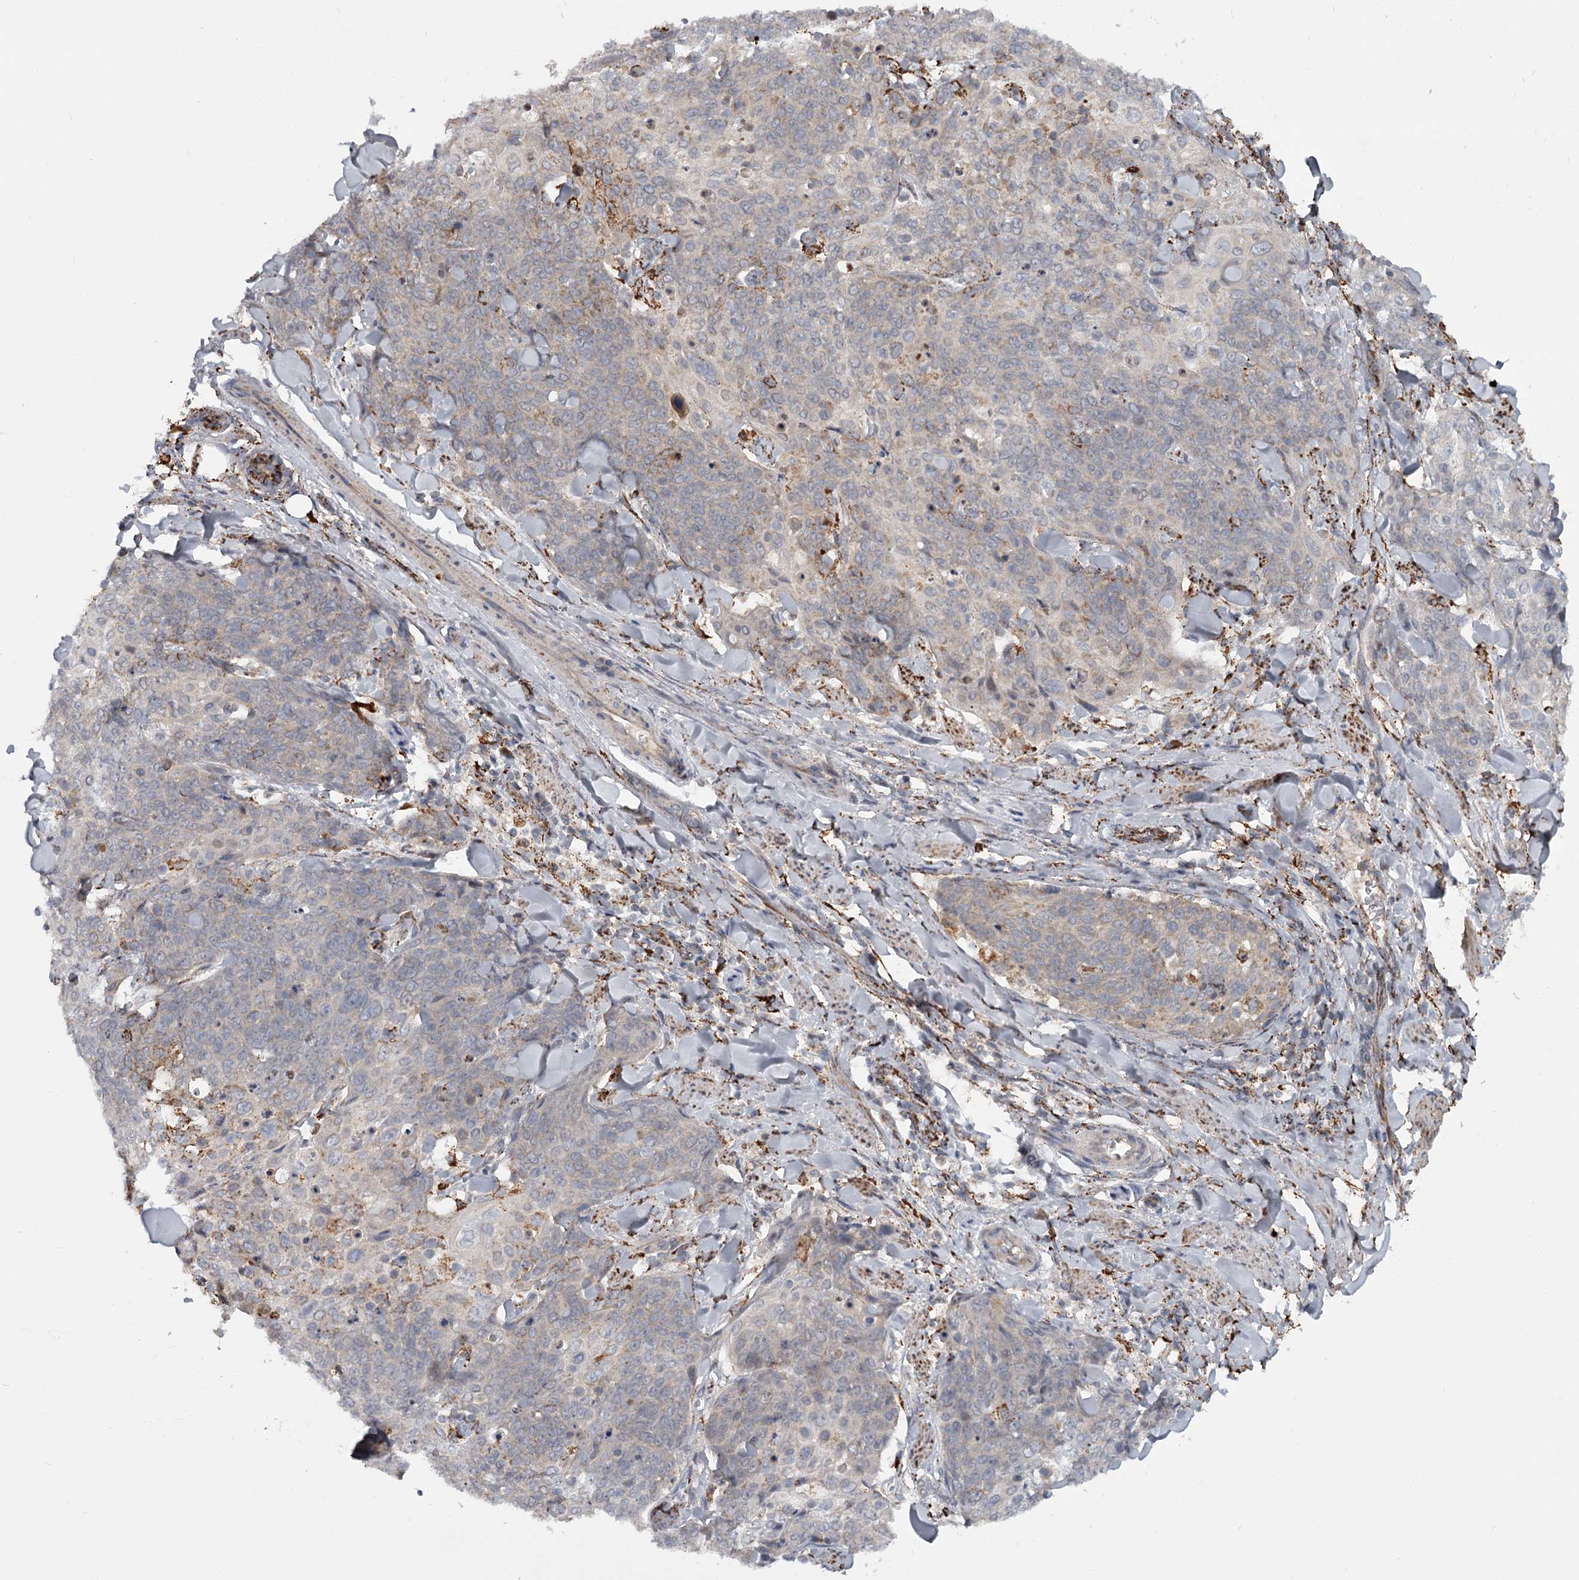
{"staining": {"intensity": "weak", "quantity": "<25%", "location": "cytoplasmic/membranous"}, "tissue": "skin cancer", "cell_type": "Tumor cells", "image_type": "cancer", "snomed": [{"axis": "morphology", "description": "Squamous cell carcinoma, NOS"}, {"axis": "topography", "description": "Skin"}, {"axis": "topography", "description": "Vulva"}], "caption": "Immunohistochemical staining of human squamous cell carcinoma (skin) demonstrates no significant expression in tumor cells. (Brightfield microscopy of DAB immunohistochemistry (IHC) at high magnification).", "gene": "CDC123", "patient": {"sex": "female", "age": 85}}